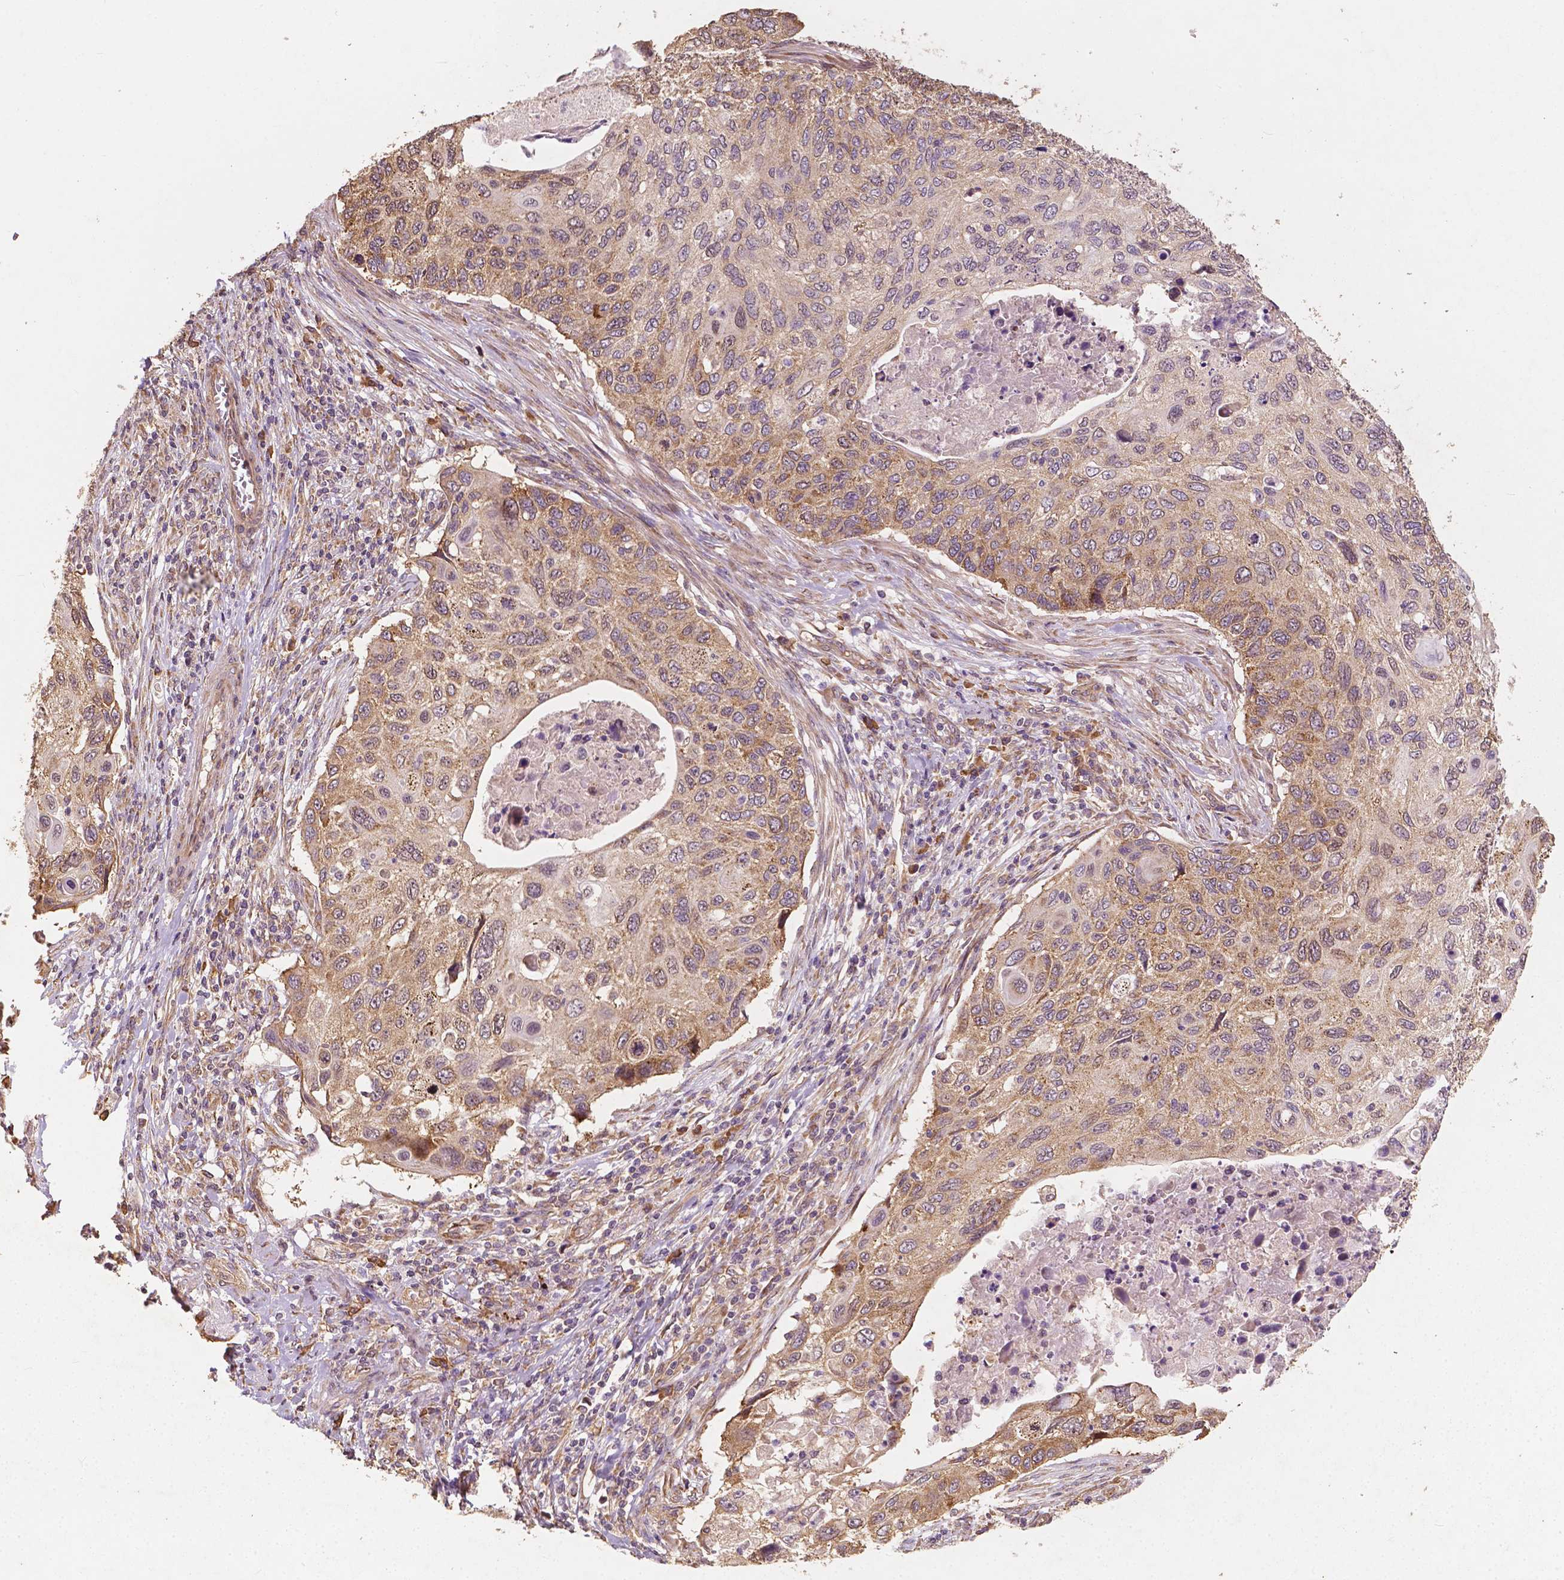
{"staining": {"intensity": "moderate", "quantity": "25%-75%", "location": "cytoplasmic/membranous"}, "tissue": "cervical cancer", "cell_type": "Tumor cells", "image_type": "cancer", "snomed": [{"axis": "morphology", "description": "Squamous cell carcinoma, NOS"}, {"axis": "topography", "description": "Cervix"}], "caption": "Tumor cells show moderate cytoplasmic/membranous positivity in approximately 25%-75% of cells in squamous cell carcinoma (cervical).", "gene": "G3BP1", "patient": {"sex": "female", "age": 70}}